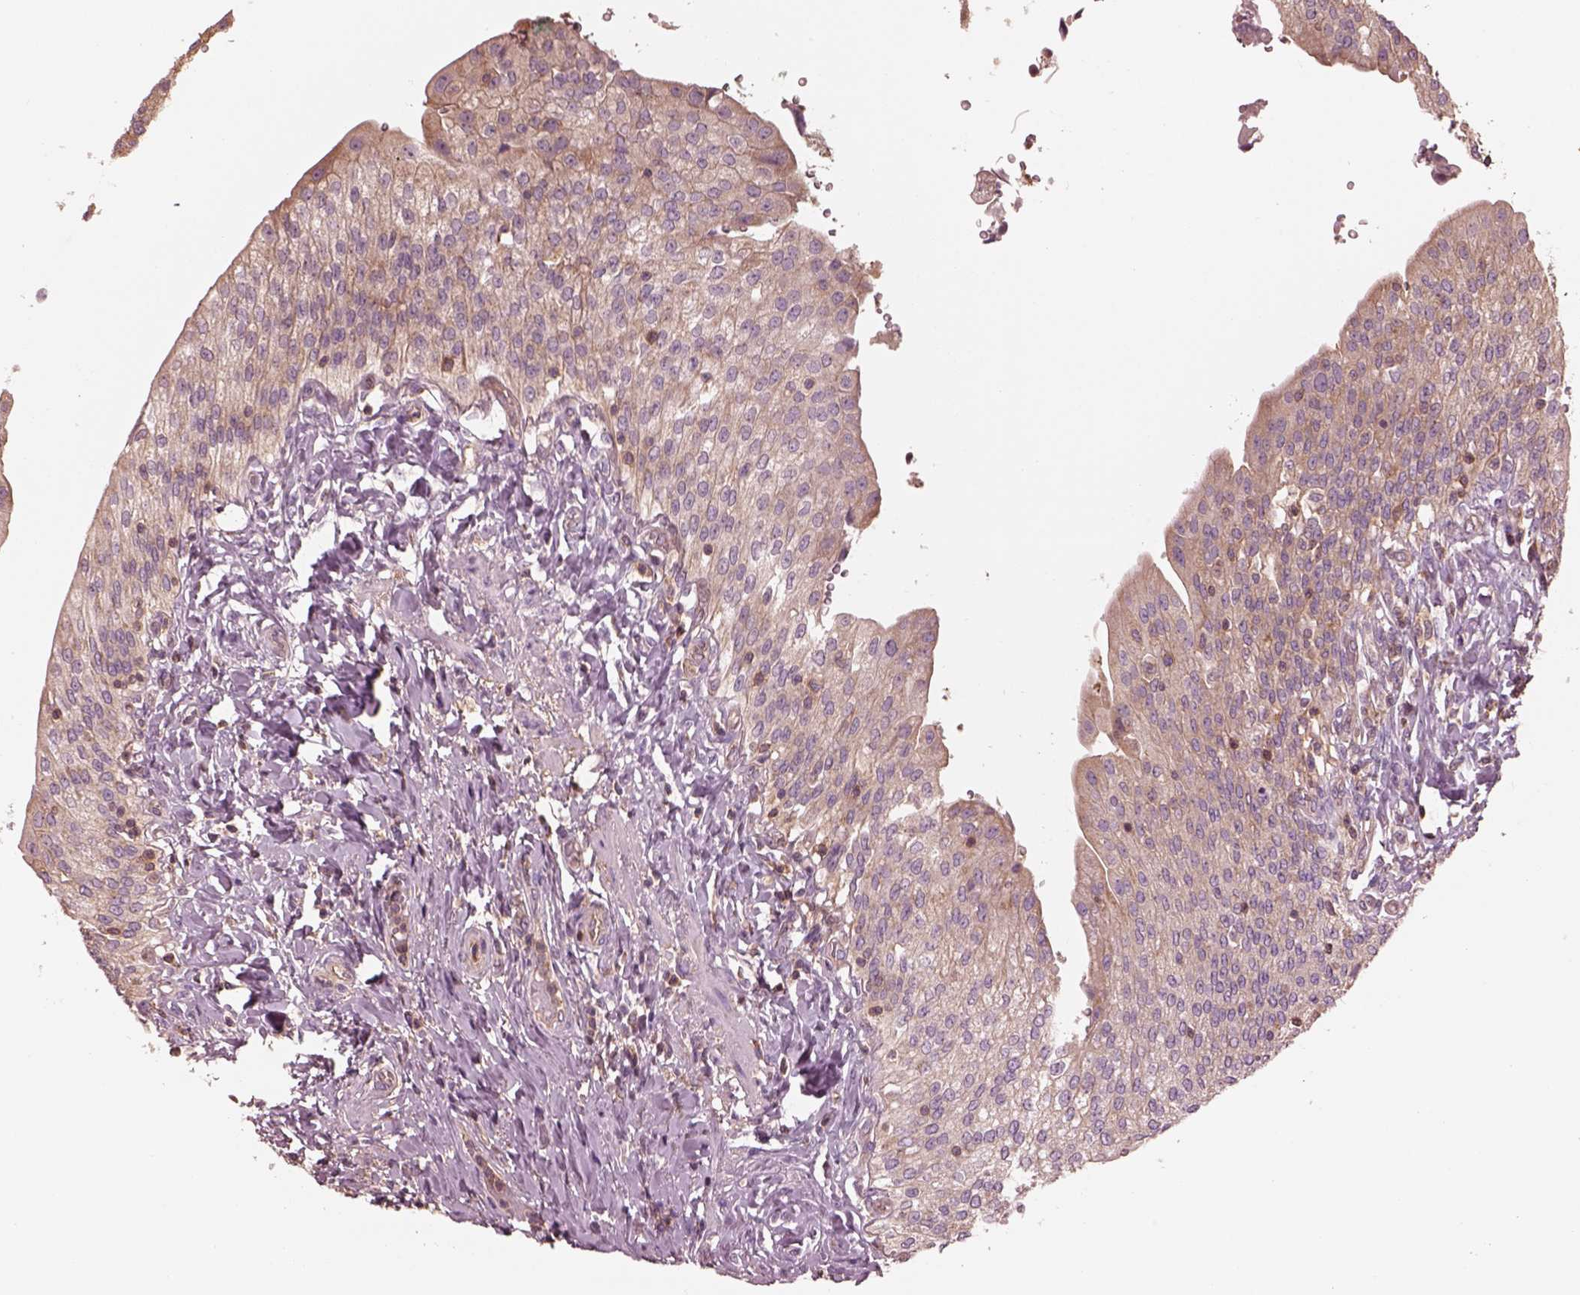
{"staining": {"intensity": "moderate", "quantity": ">75%", "location": "cytoplasmic/membranous"}, "tissue": "urinary bladder", "cell_type": "Urothelial cells", "image_type": "normal", "snomed": [{"axis": "morphology", "description": "Normal tissue, NOS"}, {"axis": "morphology", "description": "Inflammation, NOS"}, {"axis": "topography", "description": "Urinary bladder"}], "caption": "This histopathology image shows IHC staining of benign human urinary bladder, with medium moderate cytoplasmic/membranous positivity in about >75% of urothelial cells.", "gene": "STK33", "patient": {"sex": "male", "age": 64}}